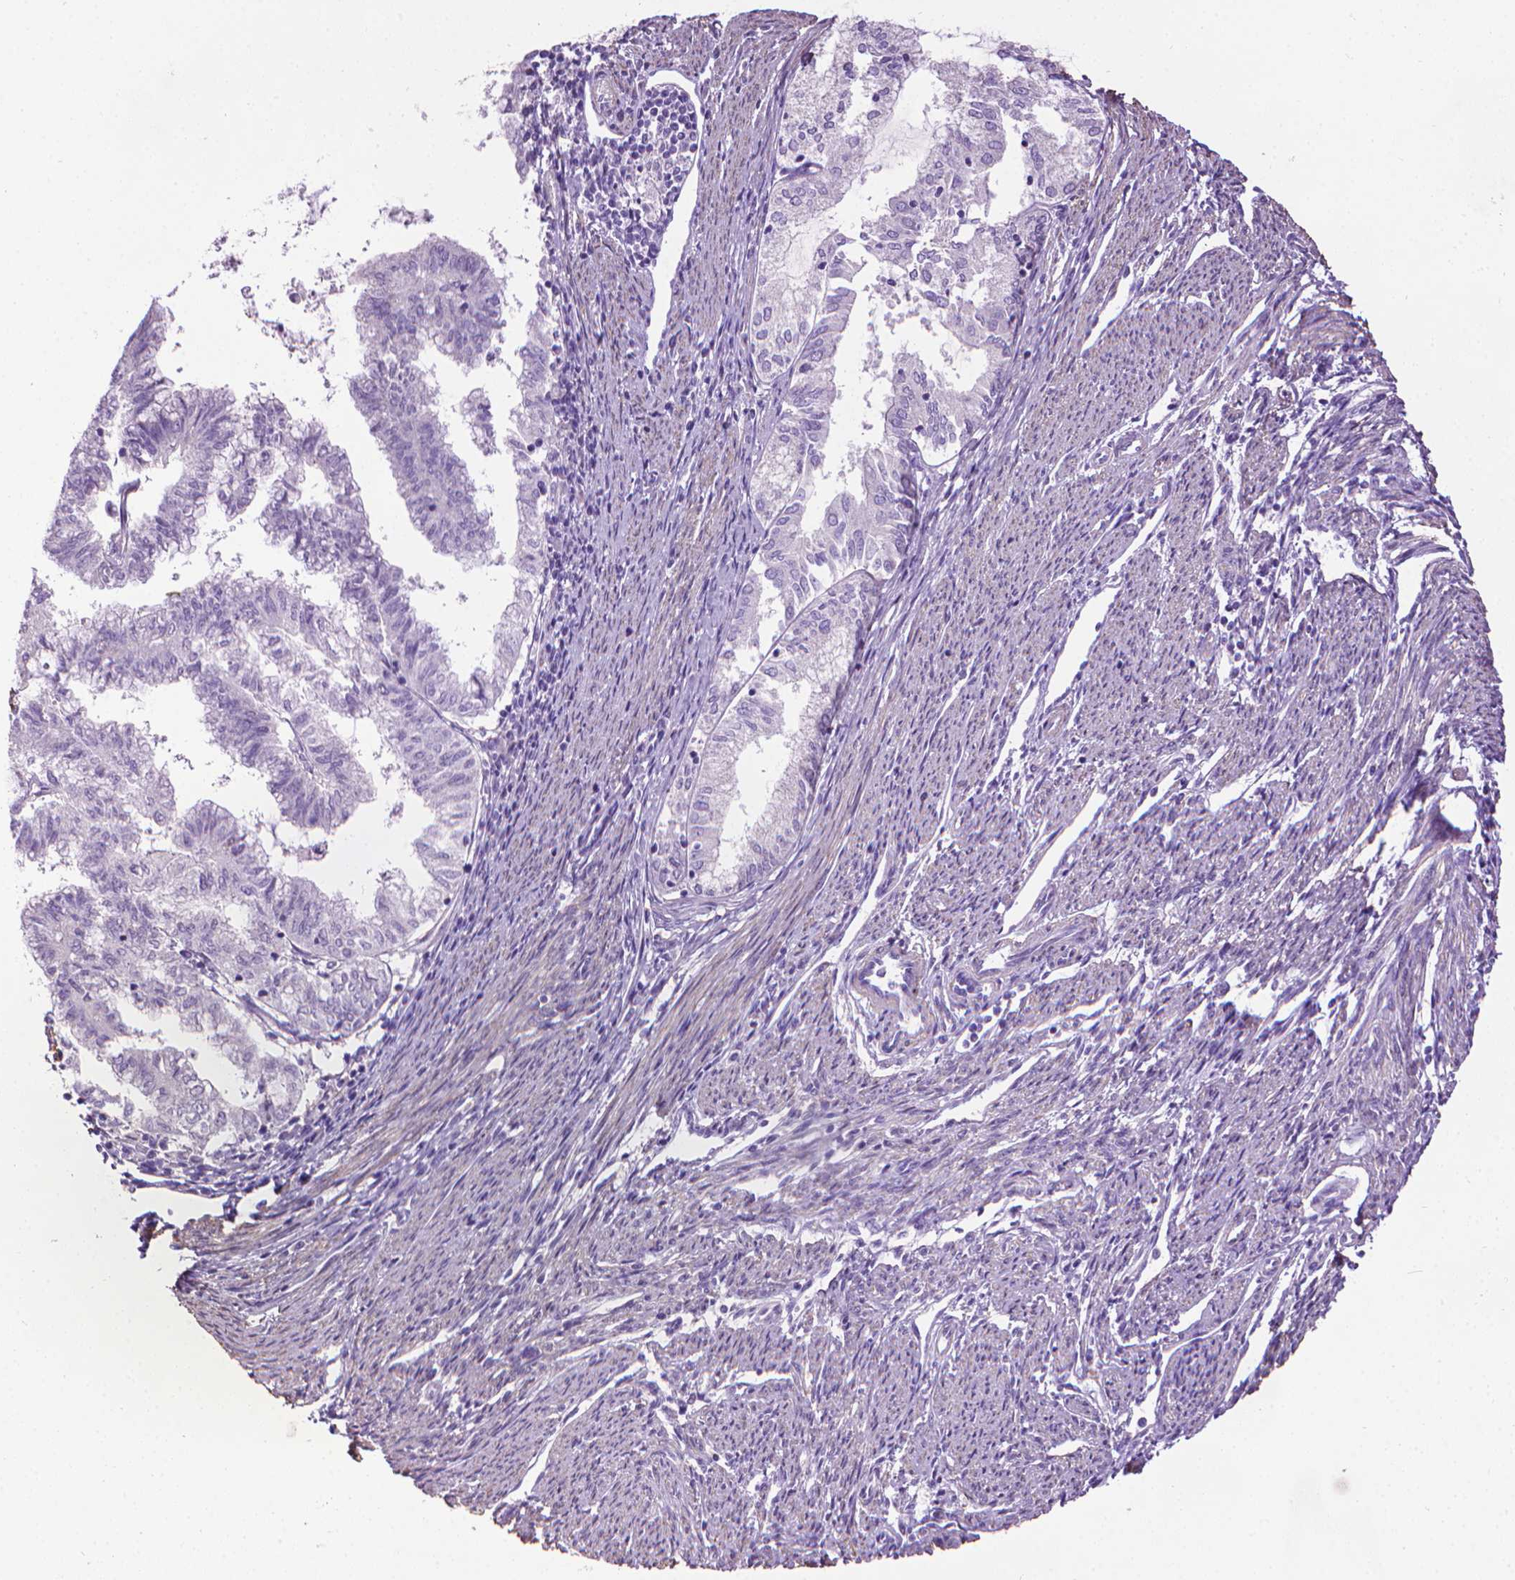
{"staining": {"intensity": "negative", "quantity": "none", "location": "none"}, "tissue": "endometrial cancer", "cell_type": "Tumor cells", "image_type": "cancer", "snomed": [{"axis": "morphology", "description": "Adenocarcinoma, NOS"}, {"axis": "topography", "description": "Endometrium"}], "caption": "The micrograph exhibits no significant staining in tumor cells of endometrial cancer (adenocarcinoma).", "gene": "AQP10", "patient": {"sex": "female", "age": 79}}